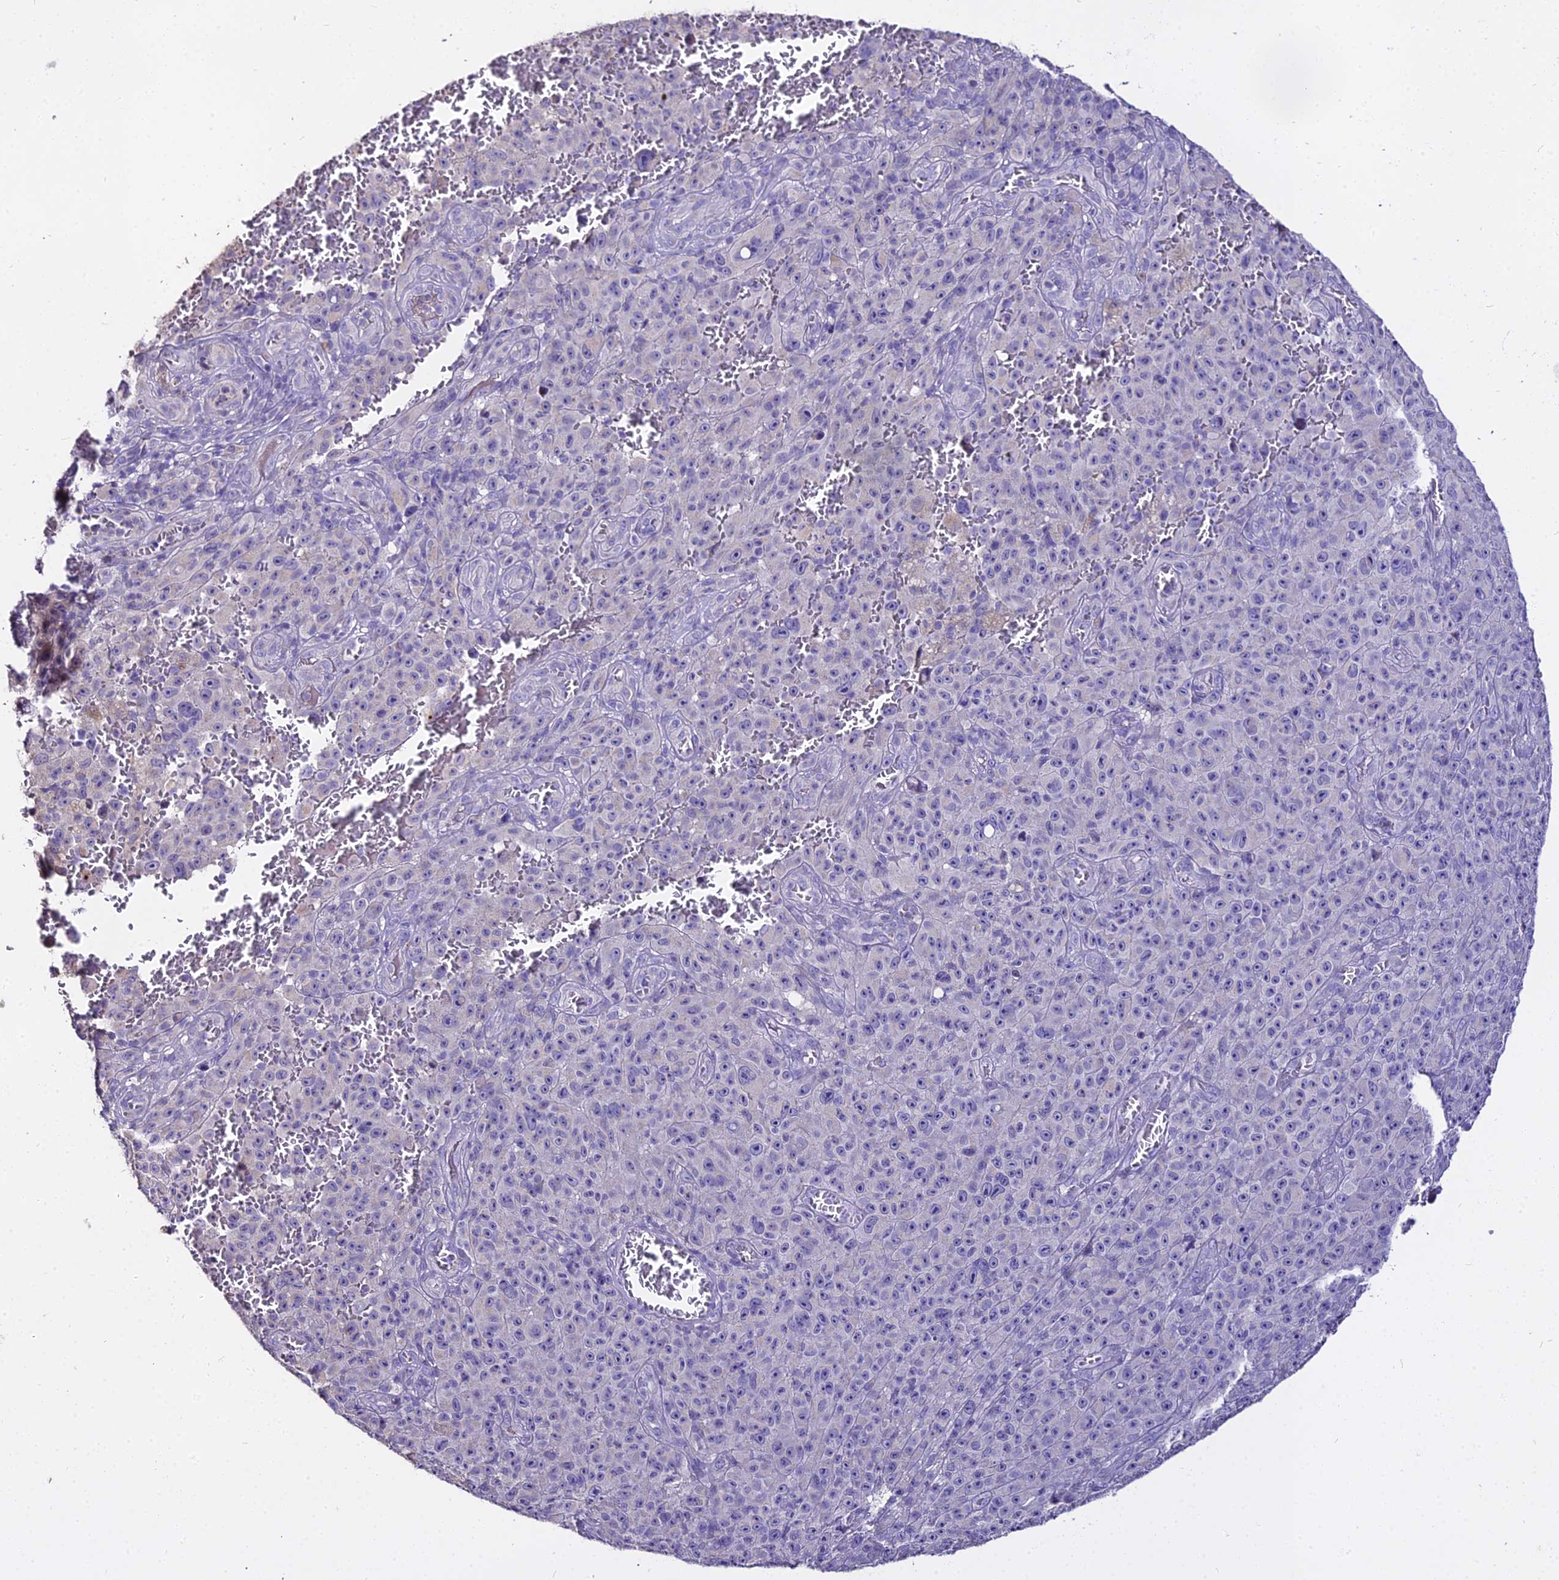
{"staining": {"intensity": "negative", "quantity": "none", "location": "none"}, "tissue": "melanoma", "cell_type": "Tumor cells", "image_type": "cancer", "snomed": [{"axis": "morphology", "description": "Malignant melanoma, NOS"}, {"axis": "topography", "description": "Skin"}], "caption": "Immunohistochemistry histopathology image of neoplastic tissue: malignant melanoma stained with DAB (3,3'-diaminobenzidine) displays no significant protein expression in tumor cells.", "gene": "GLYAT", "patient": {"sex": "female", "age": 82}}